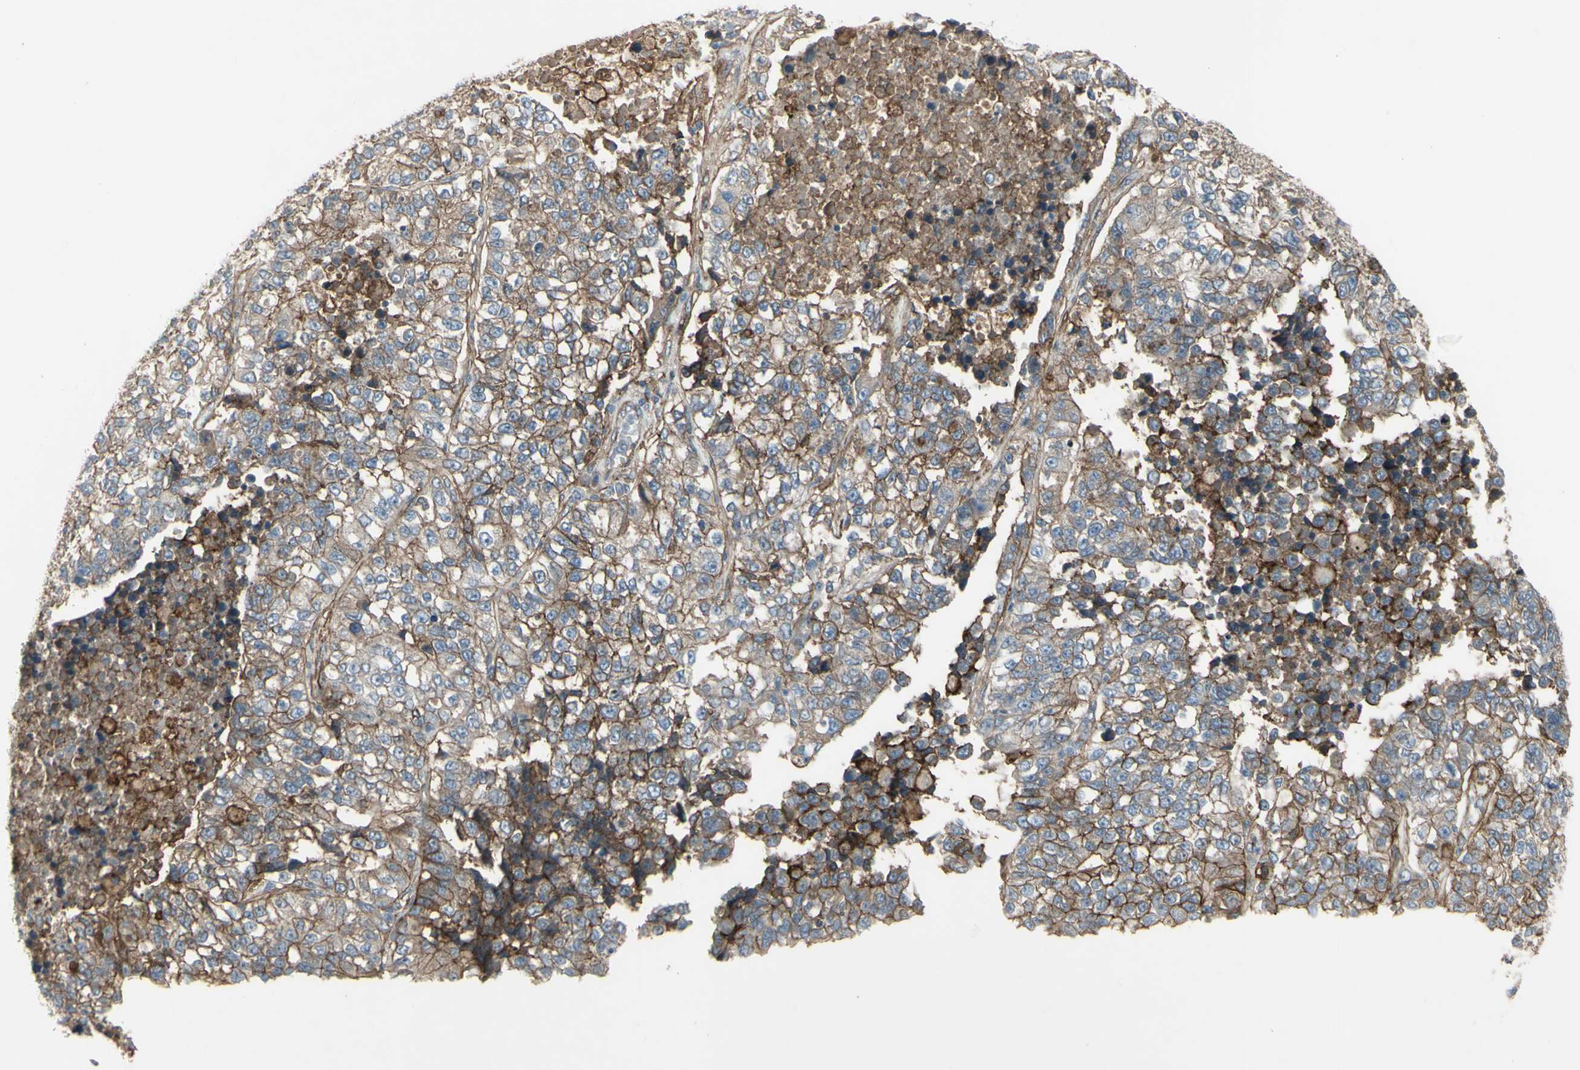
{"staining": {"intensity": "weak", "quantity": ">75%", "location": "cytoplasmic/membranous"}, "tissue": "lung cancer", "cell_type": "Tumor cells", "image_type": "cancer", "snomed": [{"axis": "morphology", "description": "Adenocarcinoma, NOS"}, {"axis": "topography", "description": "Lung"}], "caption": "Protein expression analysis of human adenocarcinoma (lung) reveals weak cytoplasmic/membranous staining in approximately >75% of tumor cells. (DAB = brown stain, brightfield microscopy at high magnification).", "gene": "CD276", "patient": {"sex": "male", "age": 49}}